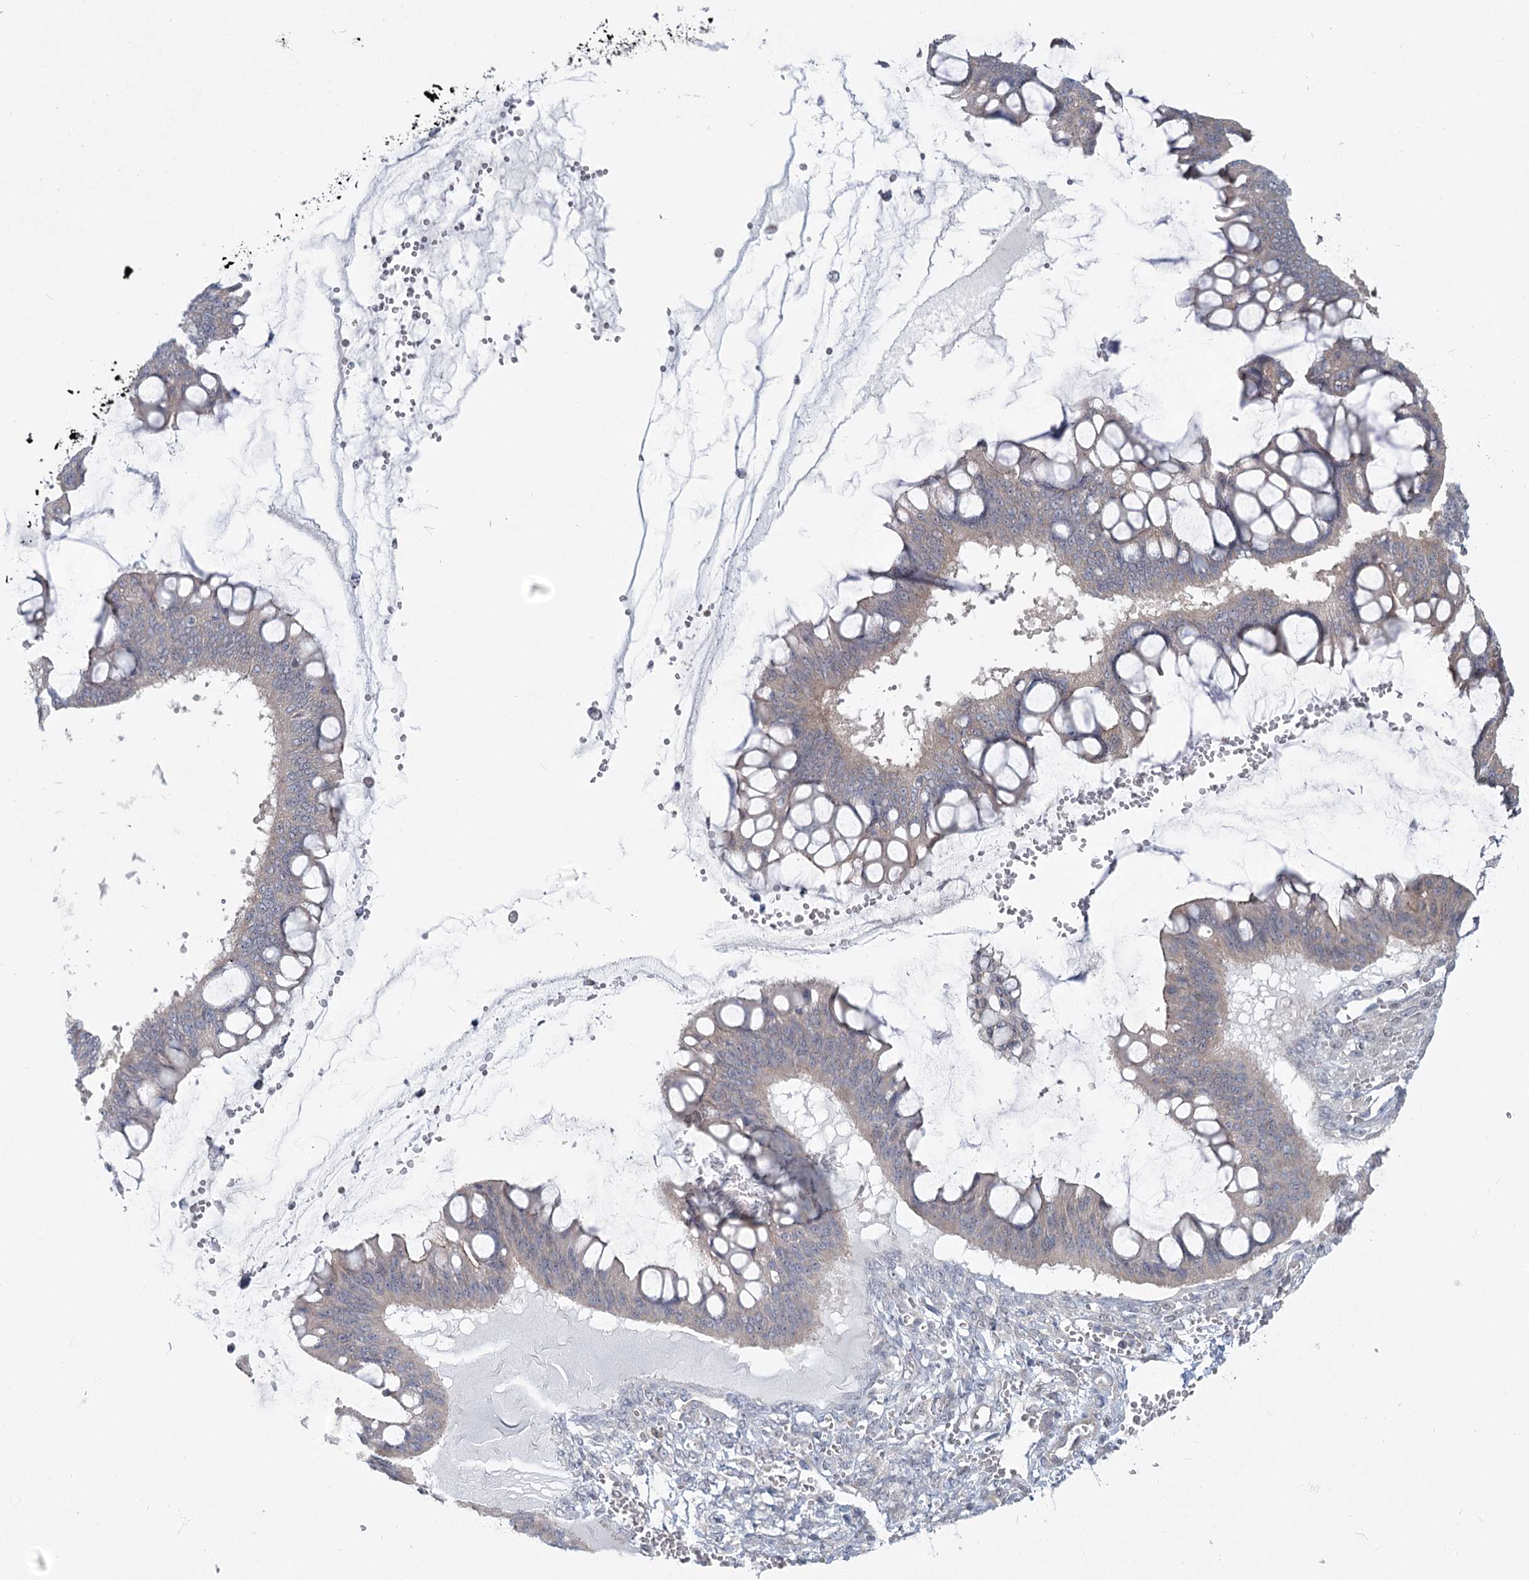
{"staining": {"intensity": "negative", "quantity": "none", "location": "none"}, "tissue": "ovarian cancer", "cell_type": "Tumor cells", "image_type": "cancer", "snomed": [{"axis": "morphology", "description": "Cystadenocarcinoma, mucinous, NOS"}, {"axis": "topography", "description": "Ovary"}], "caption": "A histopathology image of ovarian cancer stained for a protein demonstrates no brown staining in tumor cells.", "gene": "SPINK13", "patient": {"sex": "female", "age": 73}}